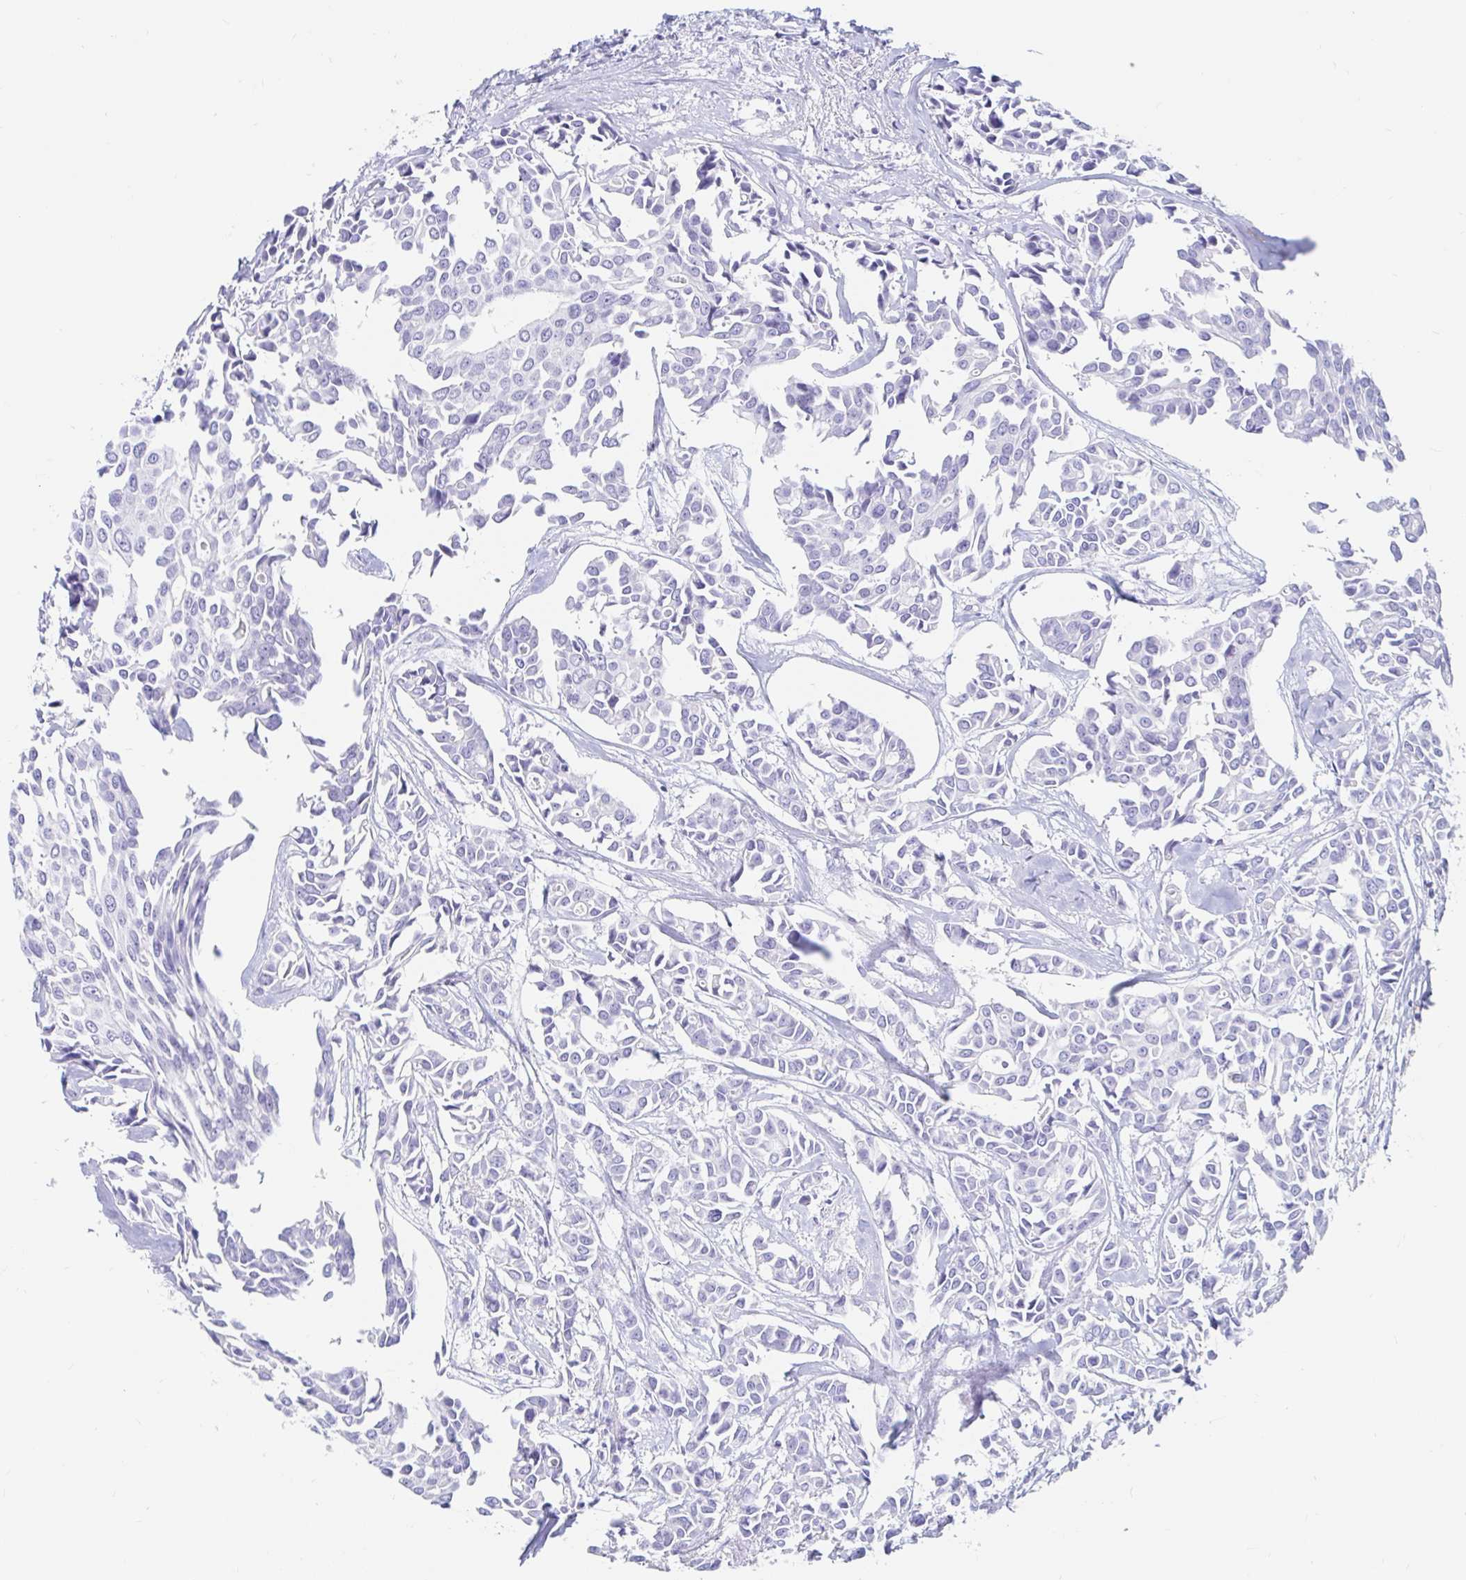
{"staining": {"intensity": "weak", "quantity": "<25%", "location": "nuclear"}, "tissue": "breast cancer", "cell_type": "Tumor cells", "image_type": "cancer", "snomed": [{"axis": "morphology", "description": "Duct carcinoma"}, {"axis": "topography", "description": "Breast"}], "caption": "DAB immunohistochemical staining of breast cancer (invasive ductal carcinoma) shows no significant staining in tumor cells.", "gene": "OR6T1", "patient": {"sex": "female", "age": 54}}